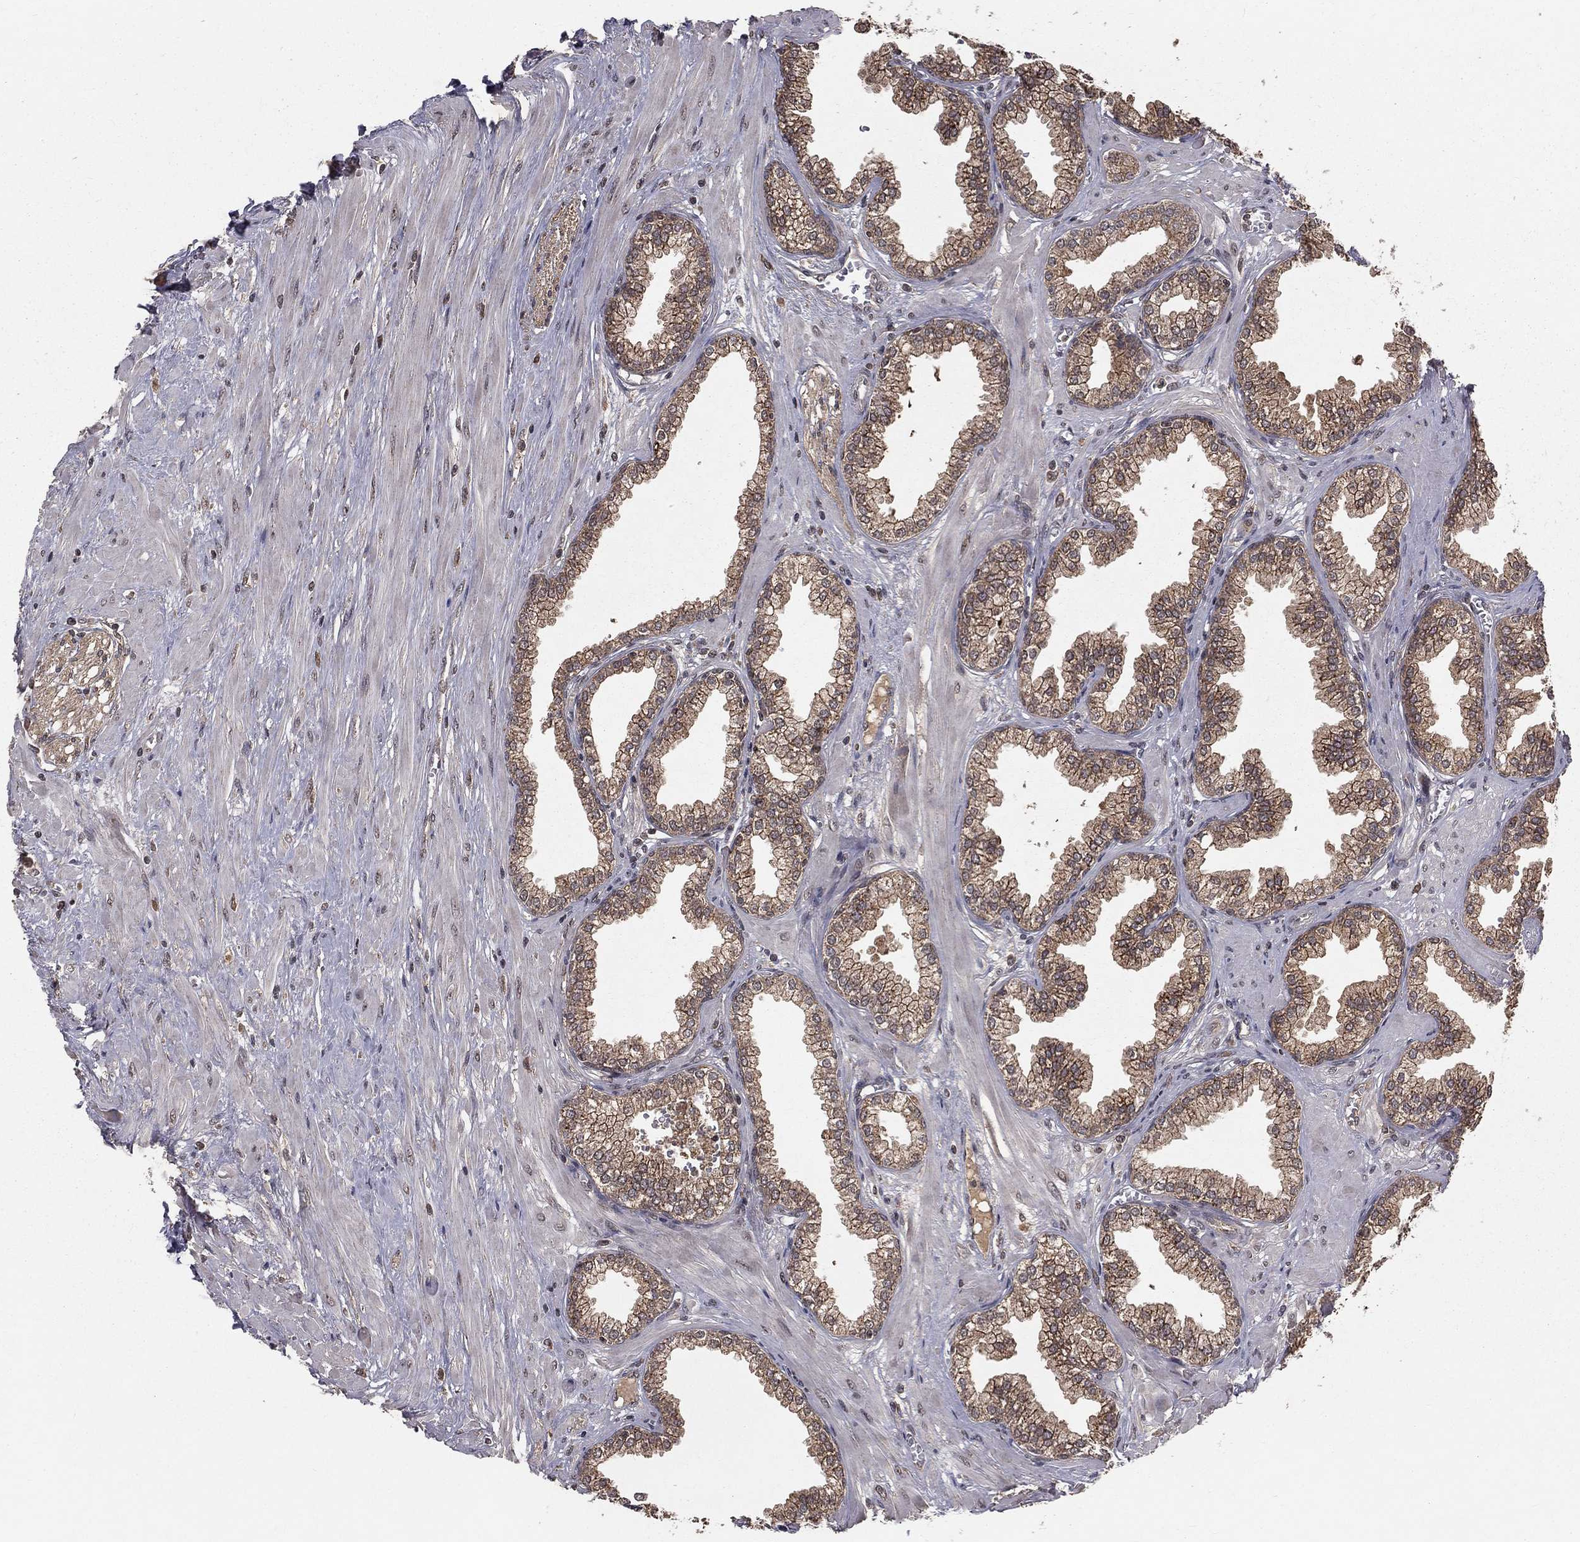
{"staining": {"intensity": "moderate", "quantity": ">75%", "location": "cytoplasmic/membranous"}, "tissue": "prostate", "cell_type": "Glandular cells", "image_type": "normal", "snomed": [{"axis": "morphology", "description": "Normal tissue, NOS"}, {"axis": "topography", "description": "Prostate"}], "caption": "Glandular cells demonstrate medium levels of moderate cytoplasmic/membranous positivity in approximately >75% of cells in normal human prostate. The protein is stained brown, and the nuclei are stained in blue (DAB IHC with brightfield microscopy, high magnification).", "gene": "ZDHHC15", "patient": {"sex": "male", "age": 64}}